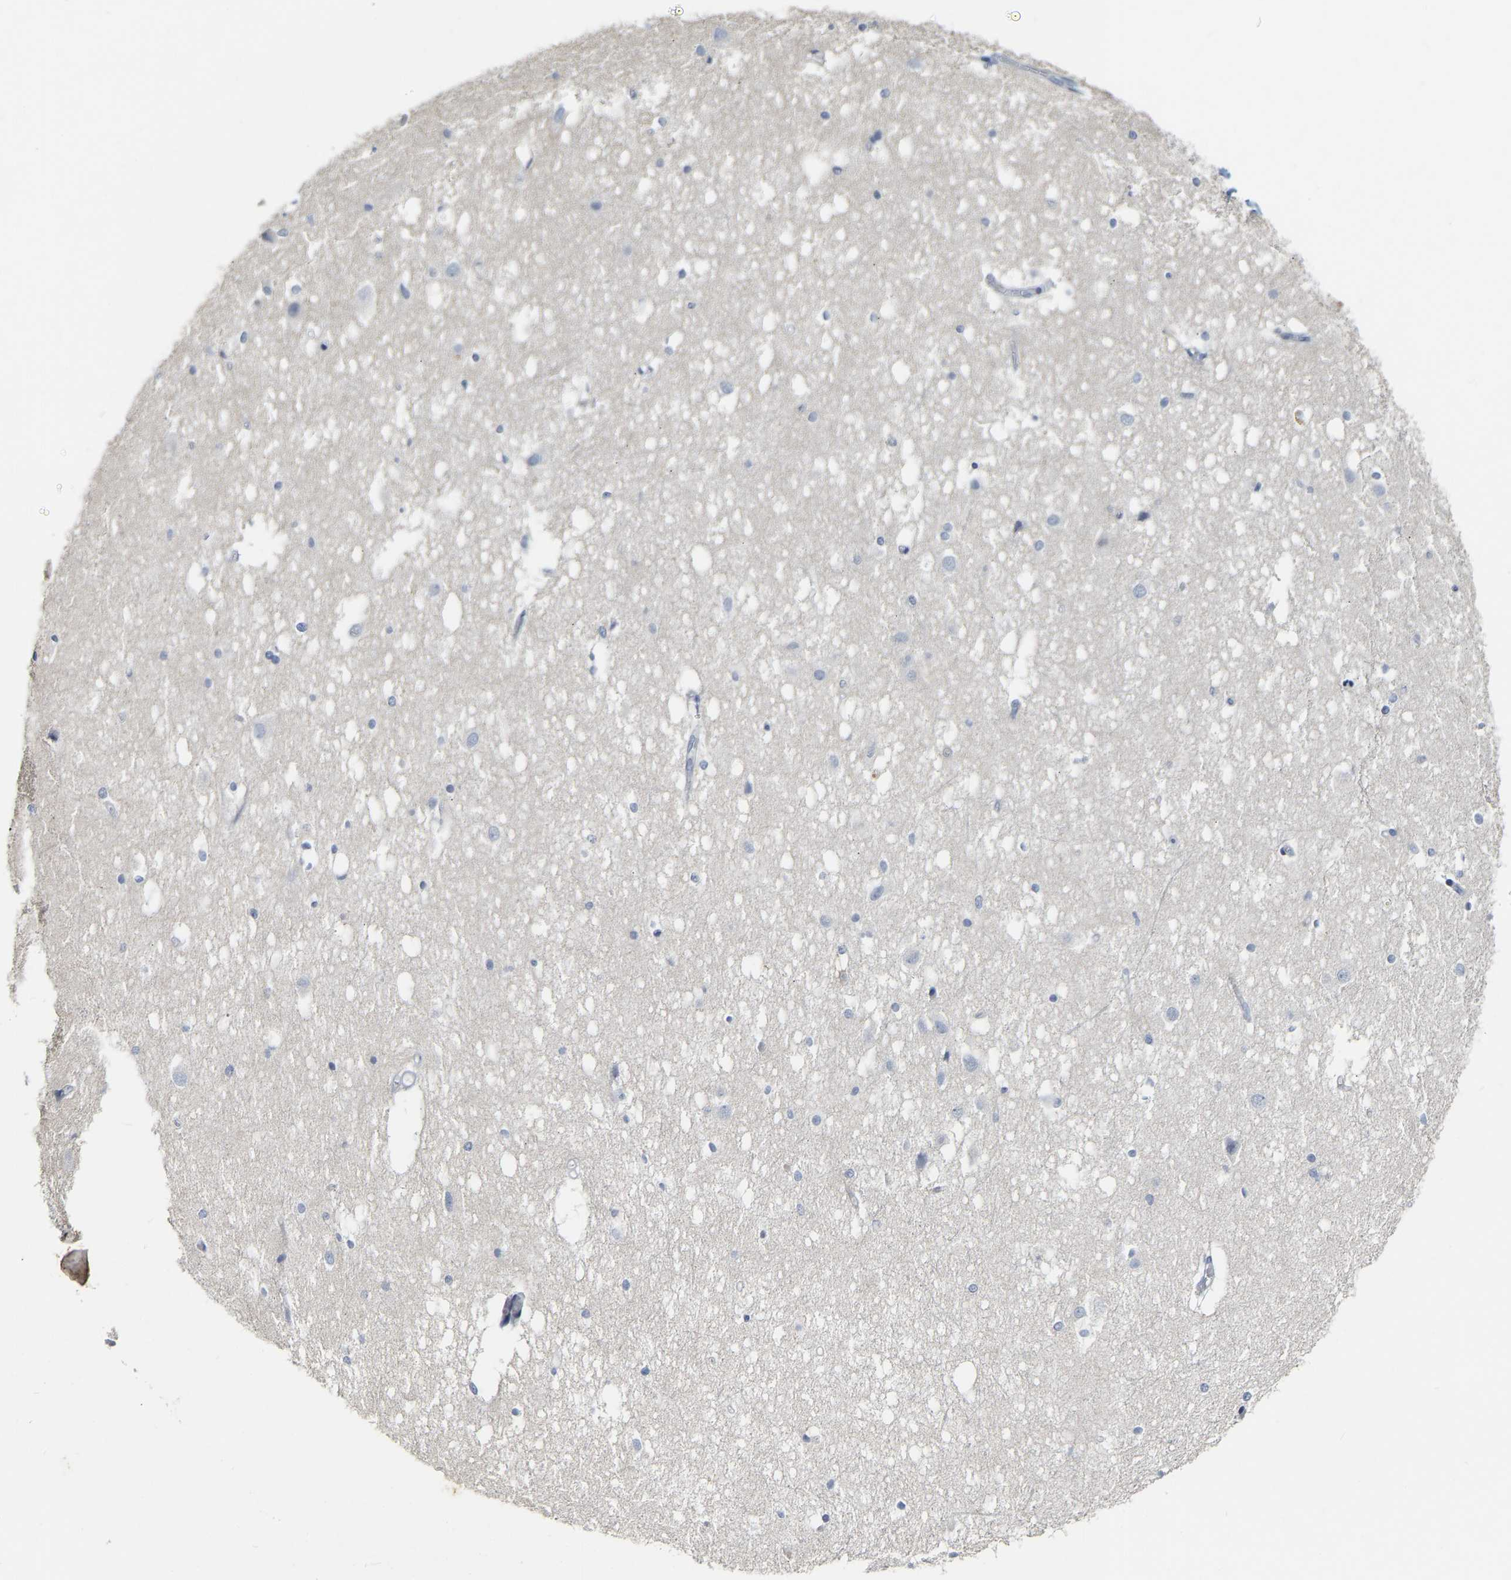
{"staining": {"intensity": "negative", "quantity": "none", "location": "none"}, "tissue": "hippocampus", "cell_type": "Glial cells", "image_type": "normal", "snomed": [{"axis": "morphology", "description": "Normal tissue, NOS"}, {"axis": "topography", "description": "Hippocampus"}], "caption": "Immunohistochemistry histopathology image of benign hippocampus: human hippocampus stained with DAB demonstrates no significant protein positivity in glial cells.", "gene": "KRT76", "patient": {"sex": "female", "age": 19}}